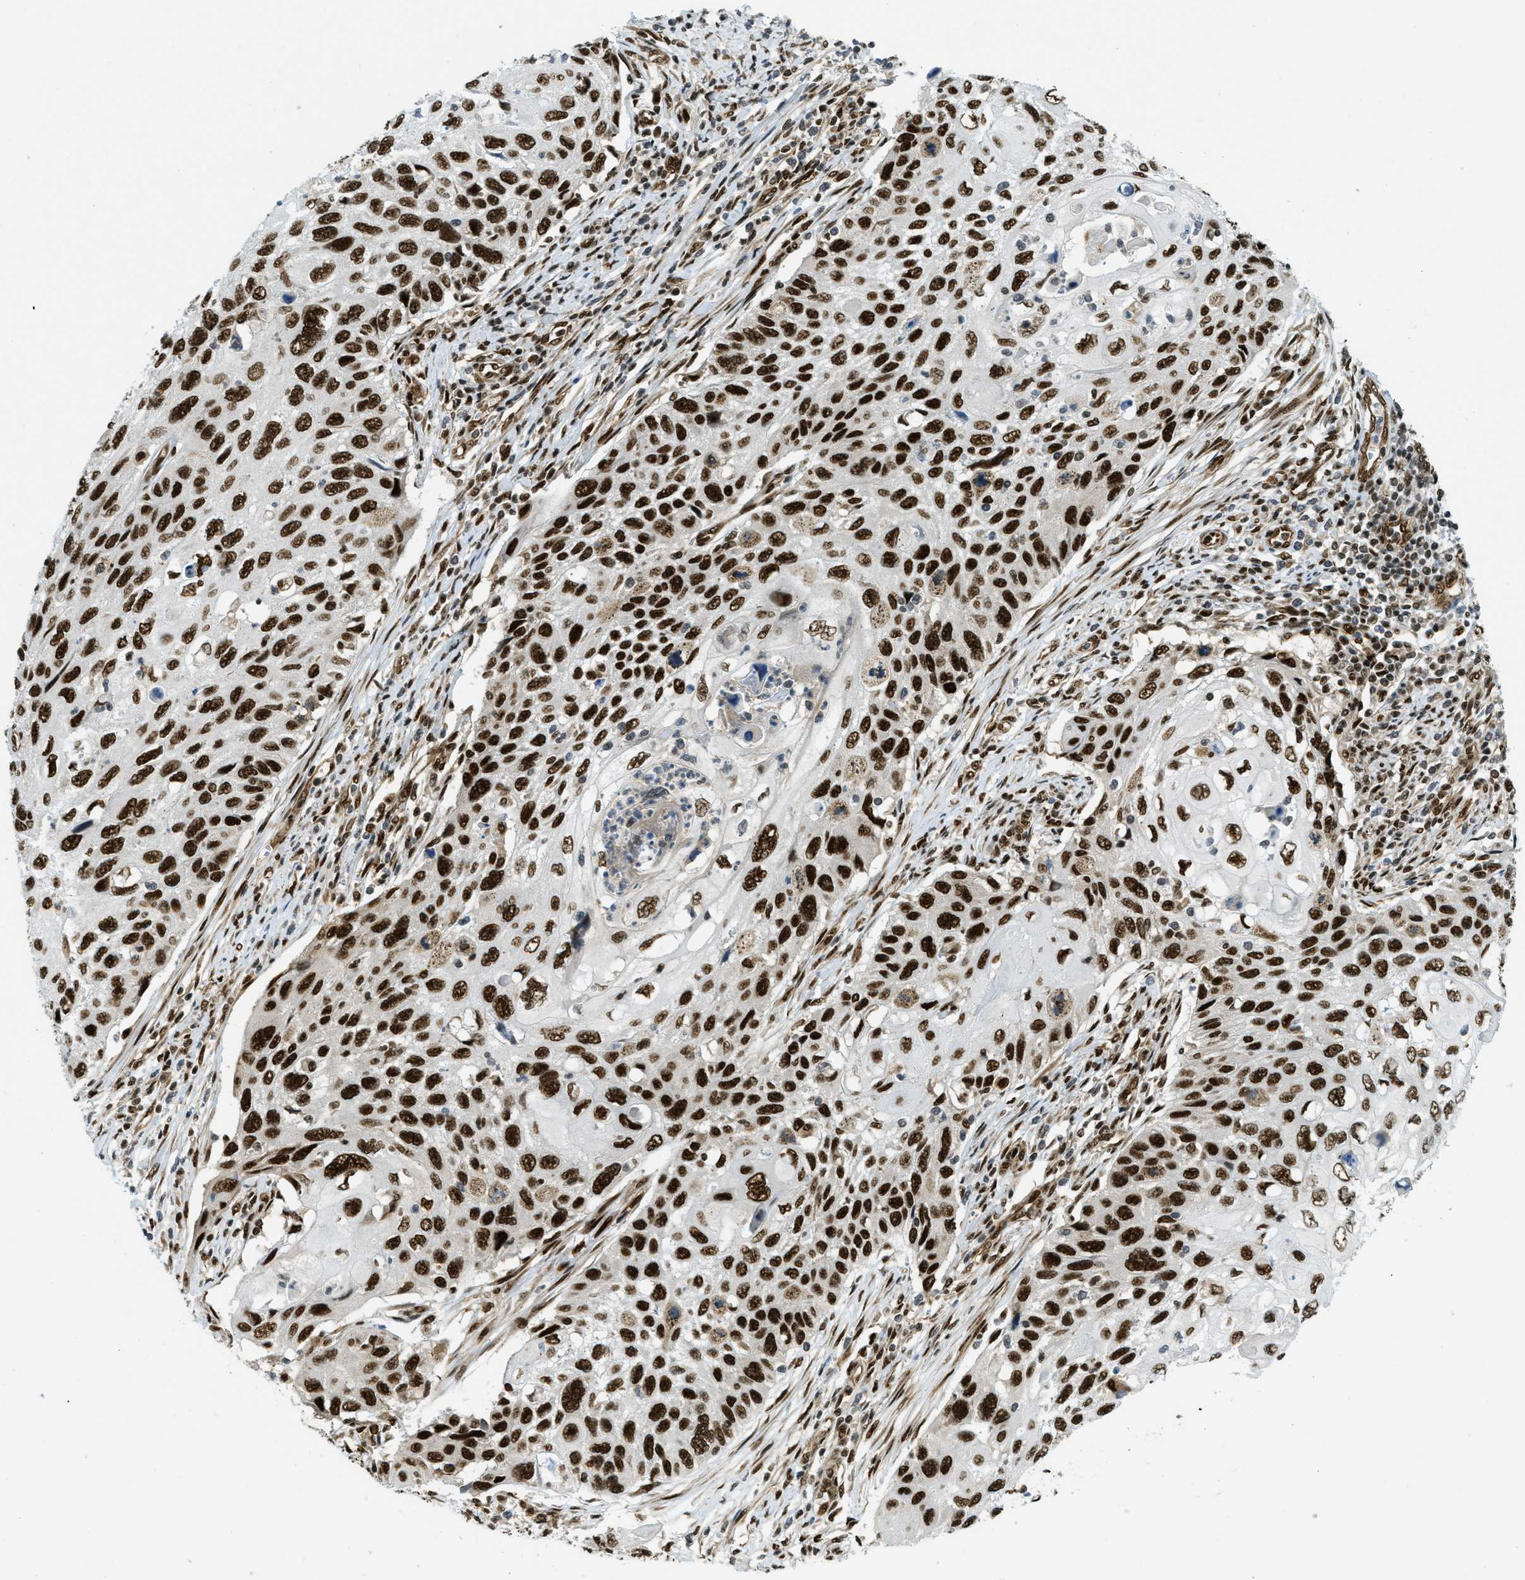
{"staining": {"intensity": "strong", "quantity": ">75%", "location": "nuclear"}, "tissue": "cervical cancer", "cell_type": "Tumor cells", "image_type": "cancer", "snomed": [{"axis": "morphology", "description": "Squamous cell carcinoma, NOS"}, {"axis": "topography", "description": "Cervix"}], "caption": "A photomicrograph of cervical cancer stained for a protein reveals strong nuclear brown staining in tumor cells.", "gene": "ZFR", "patient": {"sex": "female", "age": 70}}